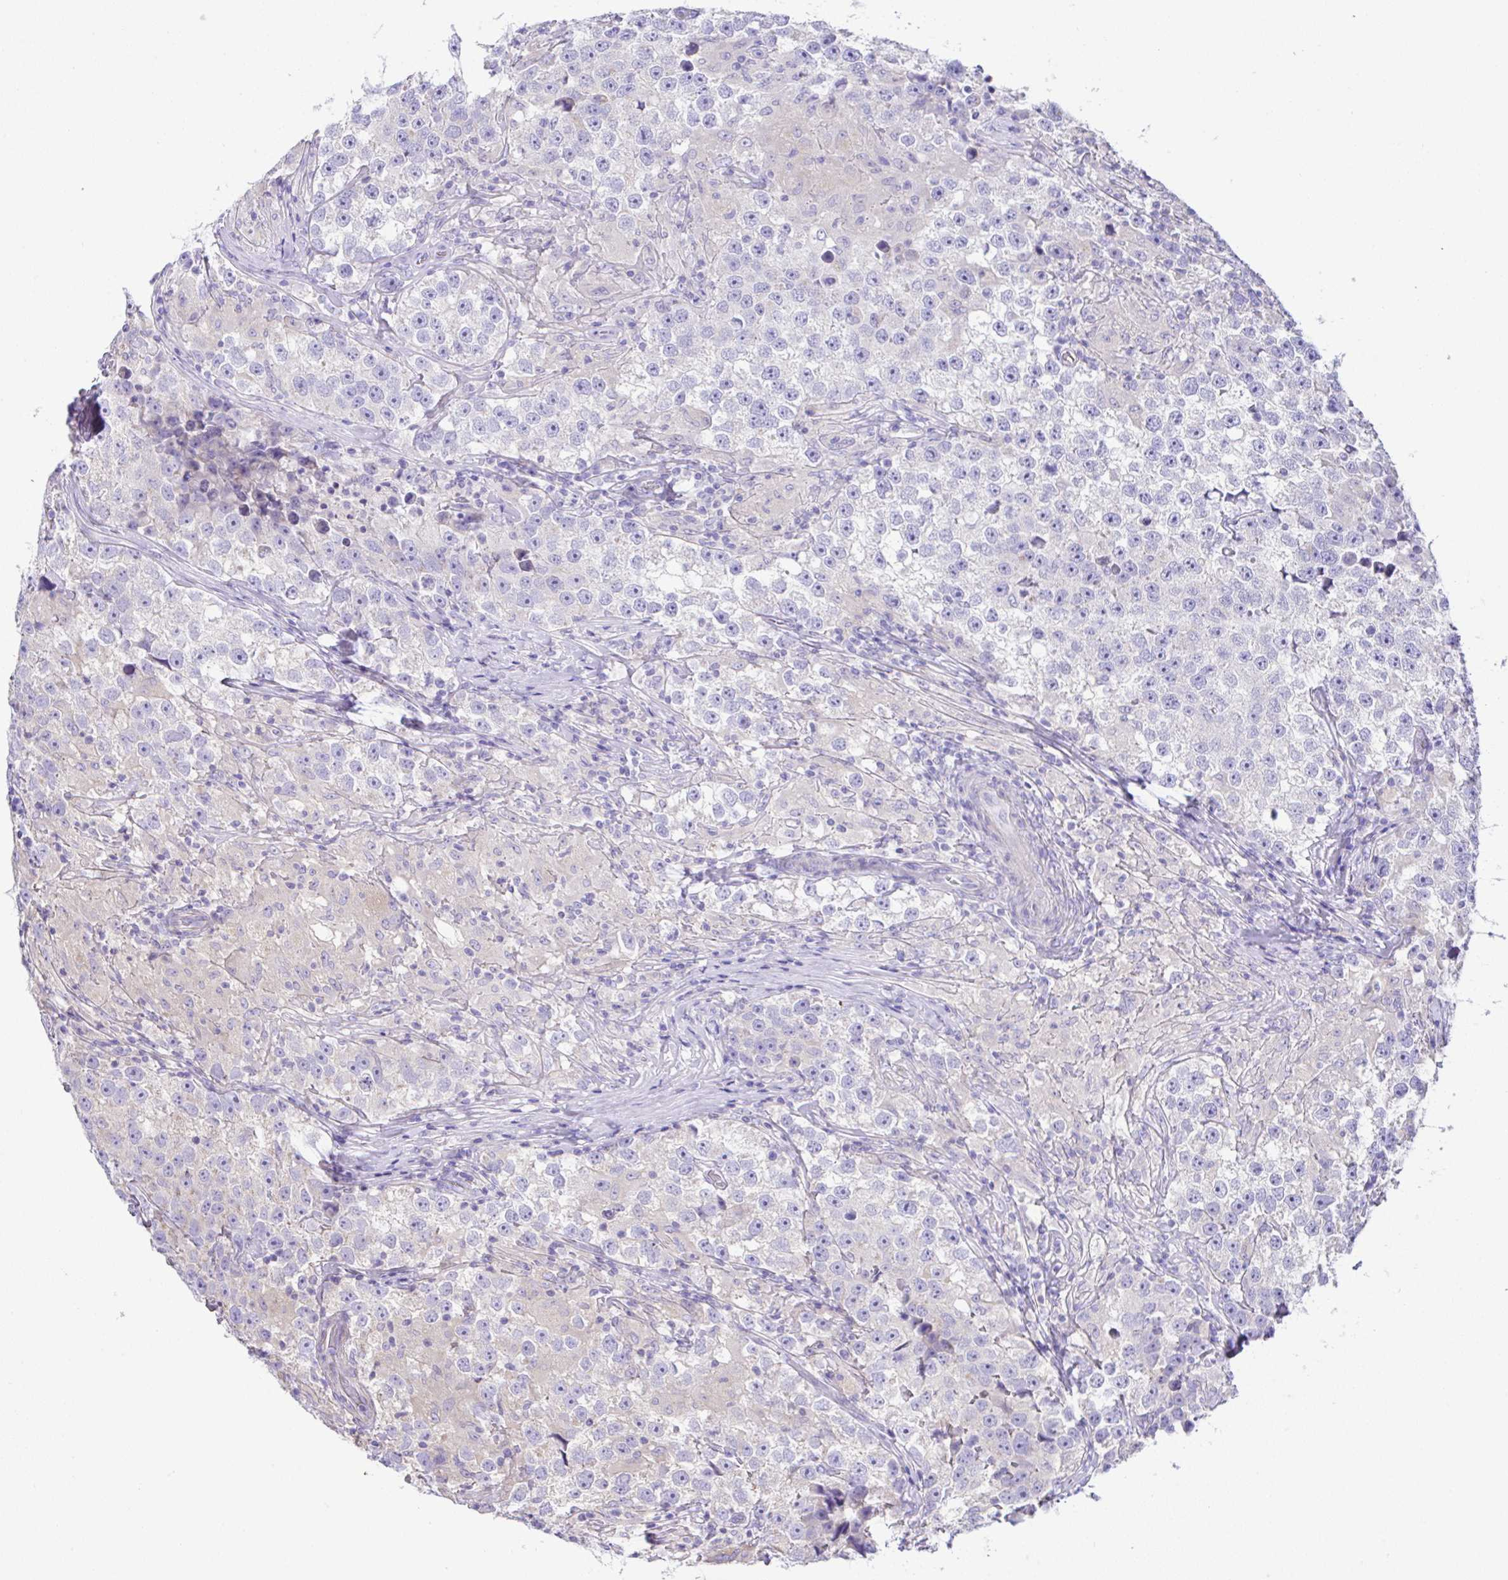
{"staining": {"intensity": "negative", "quantity": "none", "location": "none"}, "tissue": "testis cancer", "cell_type": "Tumor cells", "image_type": "cancer", "snomed": [{"axis": "morphology", "description": "Seminoma, NOS"}, {"axis": "topography", "description": "Testis"}], "caption": "Tumor cells are negative for protein expression in human testis seminoma.", "gene": "OR4P4", "patient": {"sex": "male", "age": 46}}